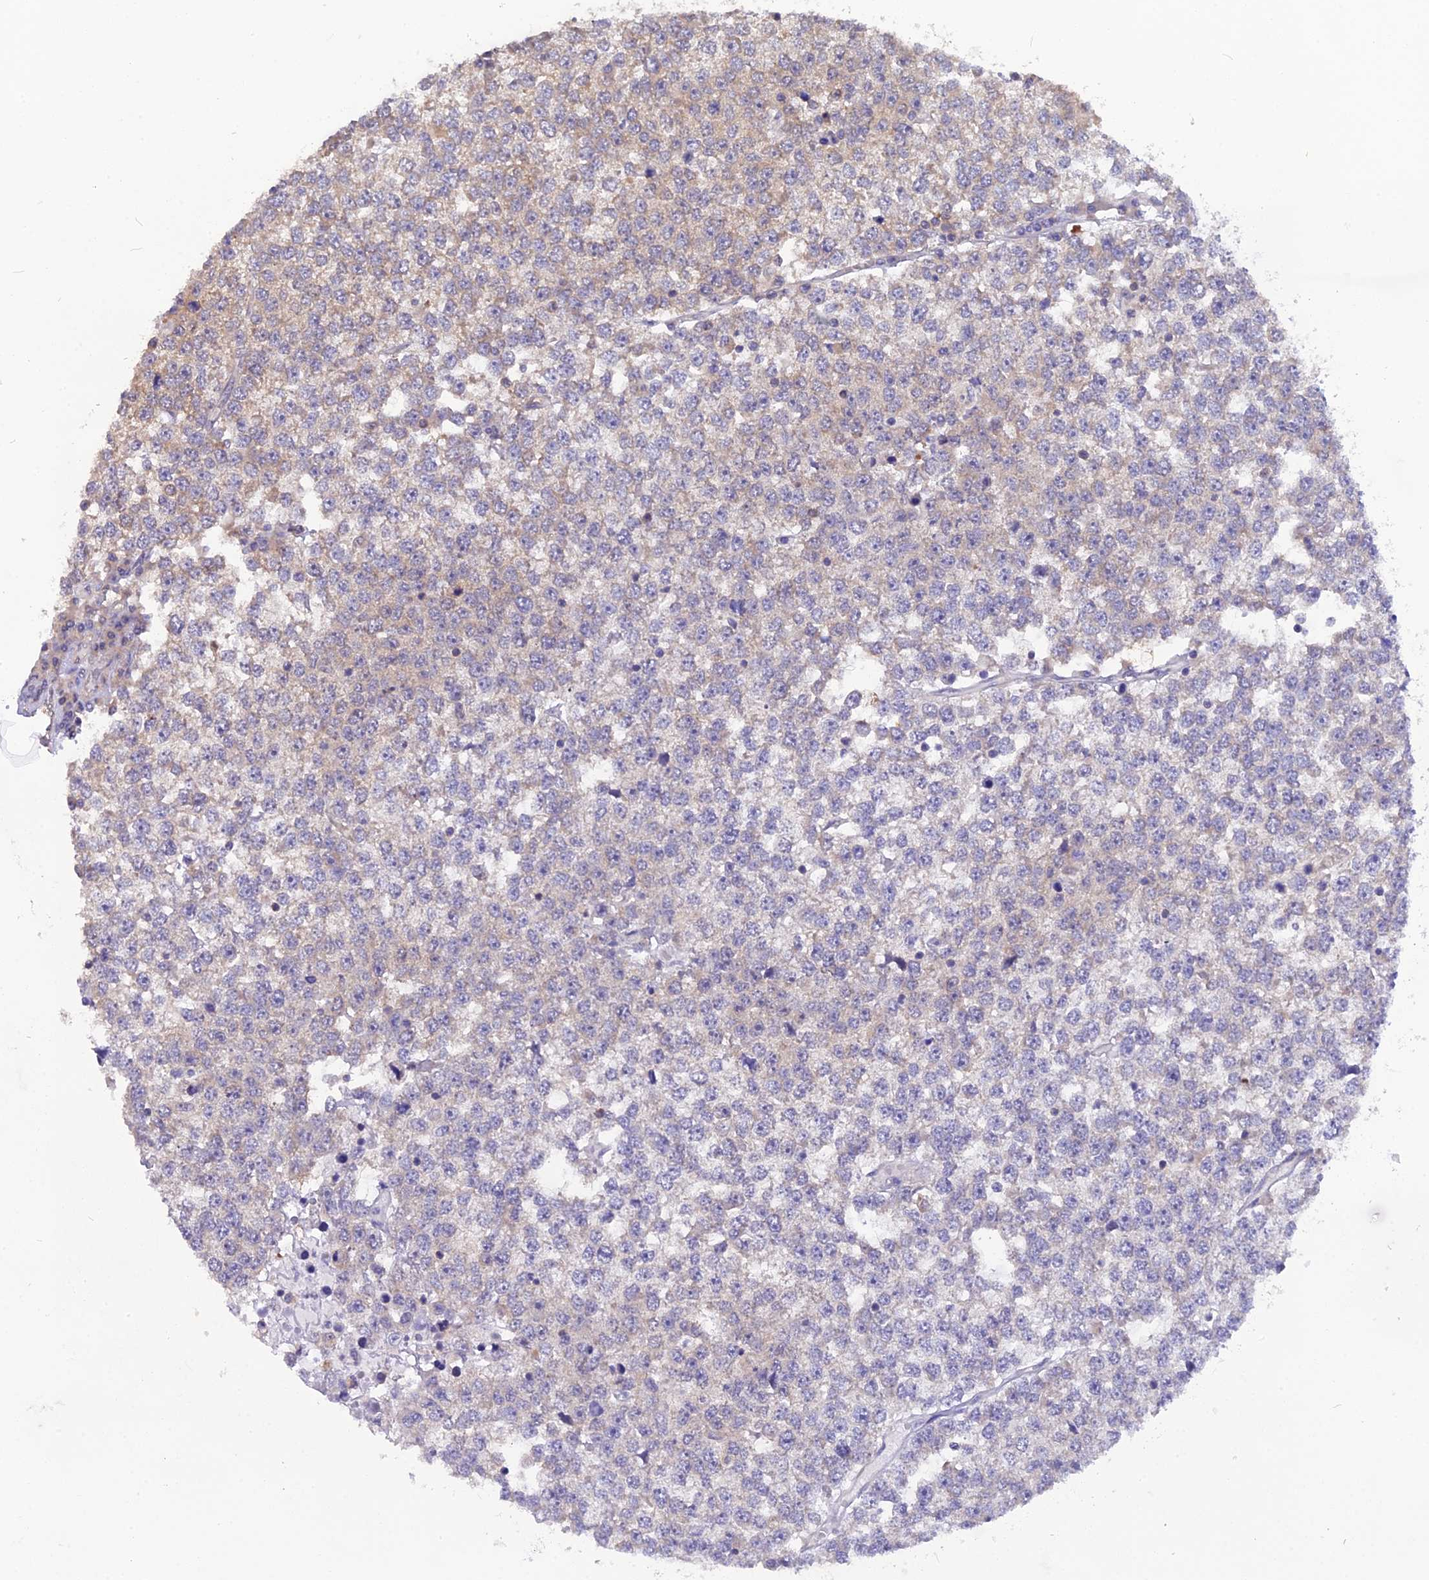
{"staining": {"intensity": "negative", "quantity": "none", "location": "none"}, "tissue": "testis cancer", "cell_type": "Tumor cells", "image_type": "cancer", "snomed": [{"axis": "morphology", "description": "Seminoma, NOS"}, {"axis": "topography", "description": "Testis"}], "caption": "DAB (3,3'-diaminobenzidine) immunohistochemical staining of testis seminoma reveals no significant staining in tumor cells.", "gene": "HINT1", "patient": {"sex": "male", "age": 65}}